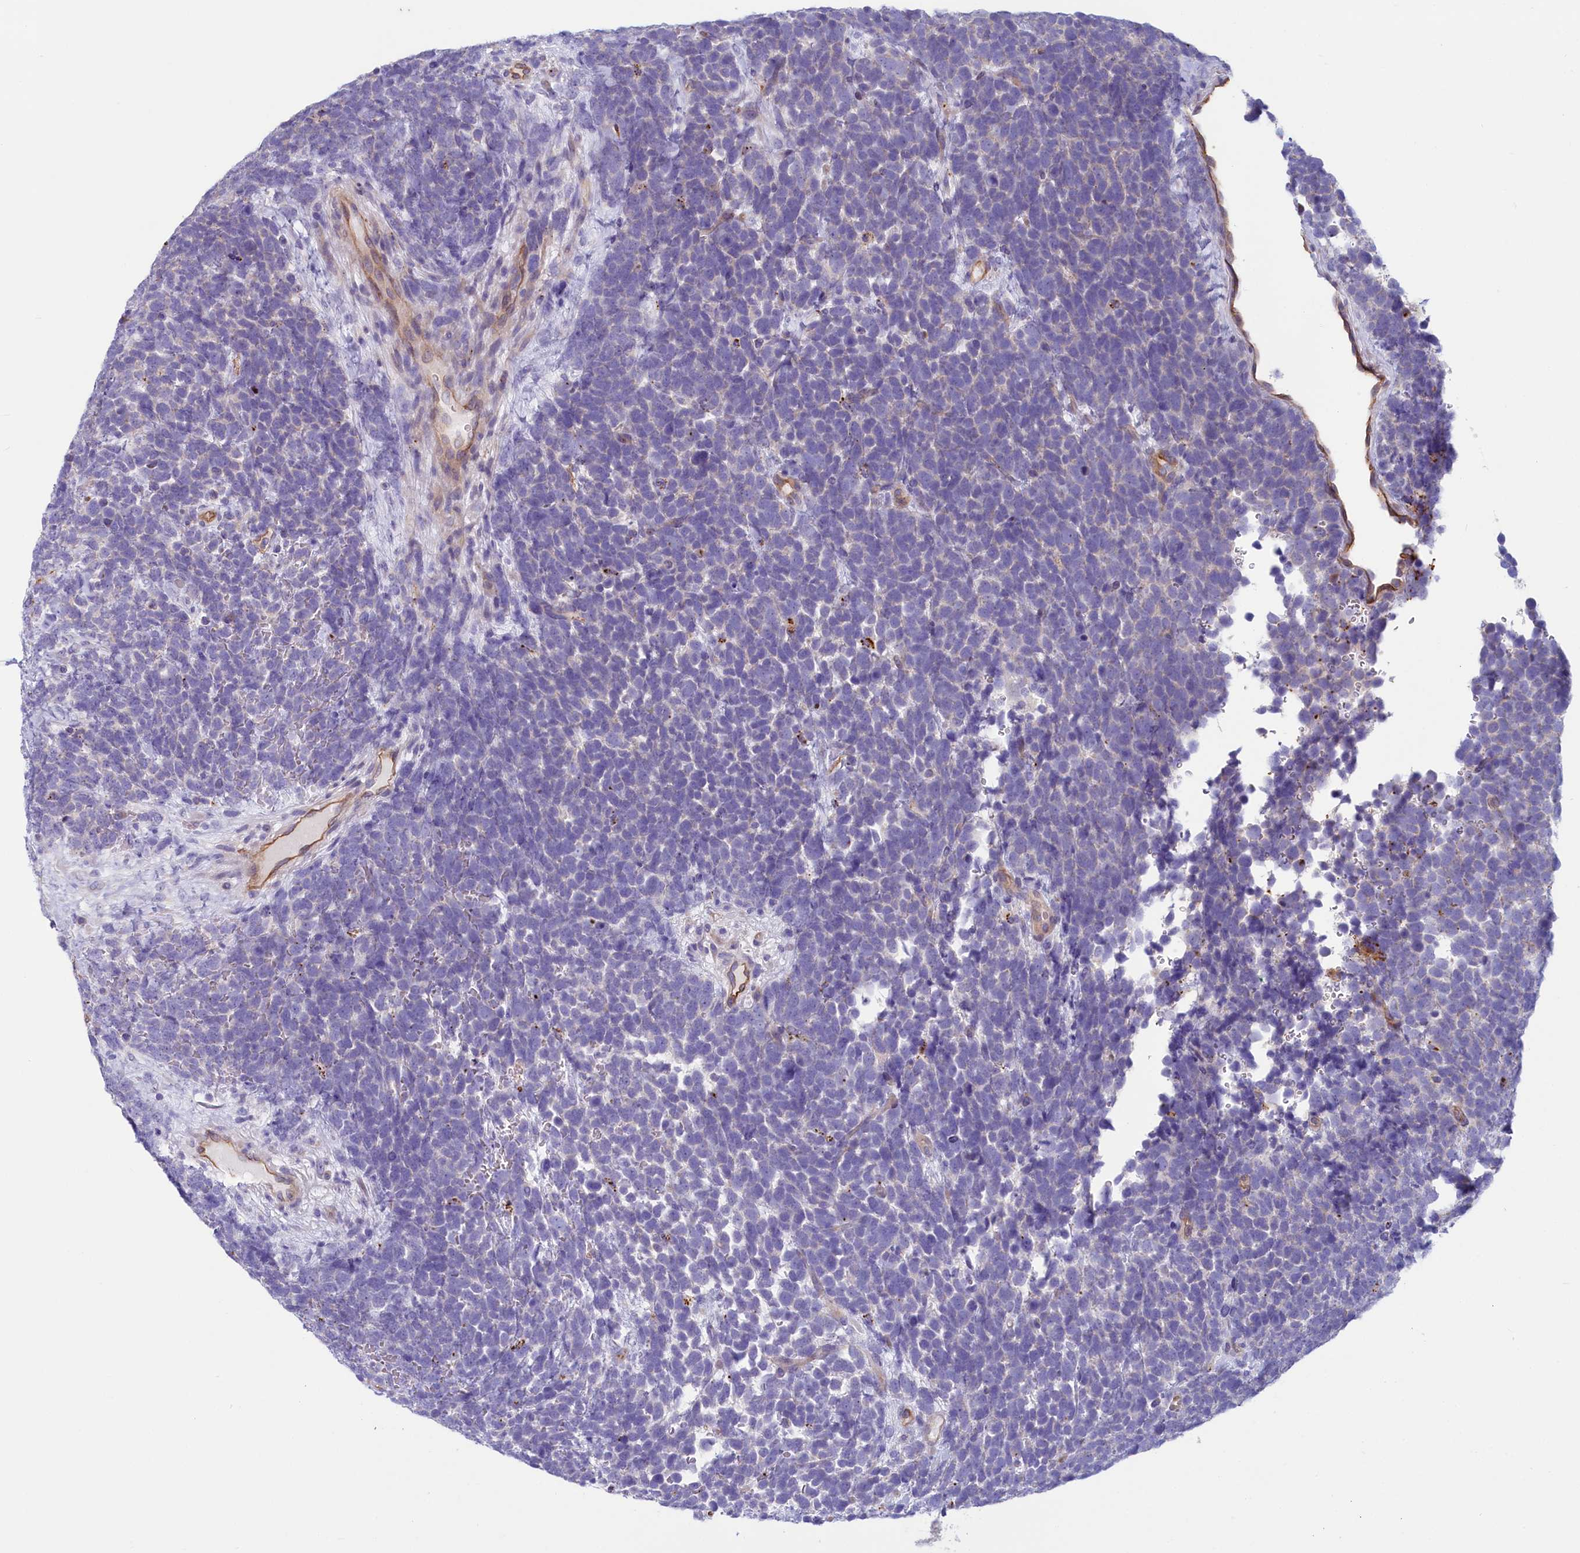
{"staining": {"intensity": "negative", "quantity": "none", "location": "none"}, "tissue": "urothelial cancer", "cell_type": "Tumor cells", "image_type": "cancer", "snomed": [{"axis": "morphology", "description": "Urothelial carcinoma, High grade"}, {"axis": "topography", "description": "Urinary bladder"}], "caption": "An image of human urothelial carcinoma (high-grade) is negative for staining in tumor cells.", "gene": "LMOD3", "patient": {"sex": "female", "age": 82}}